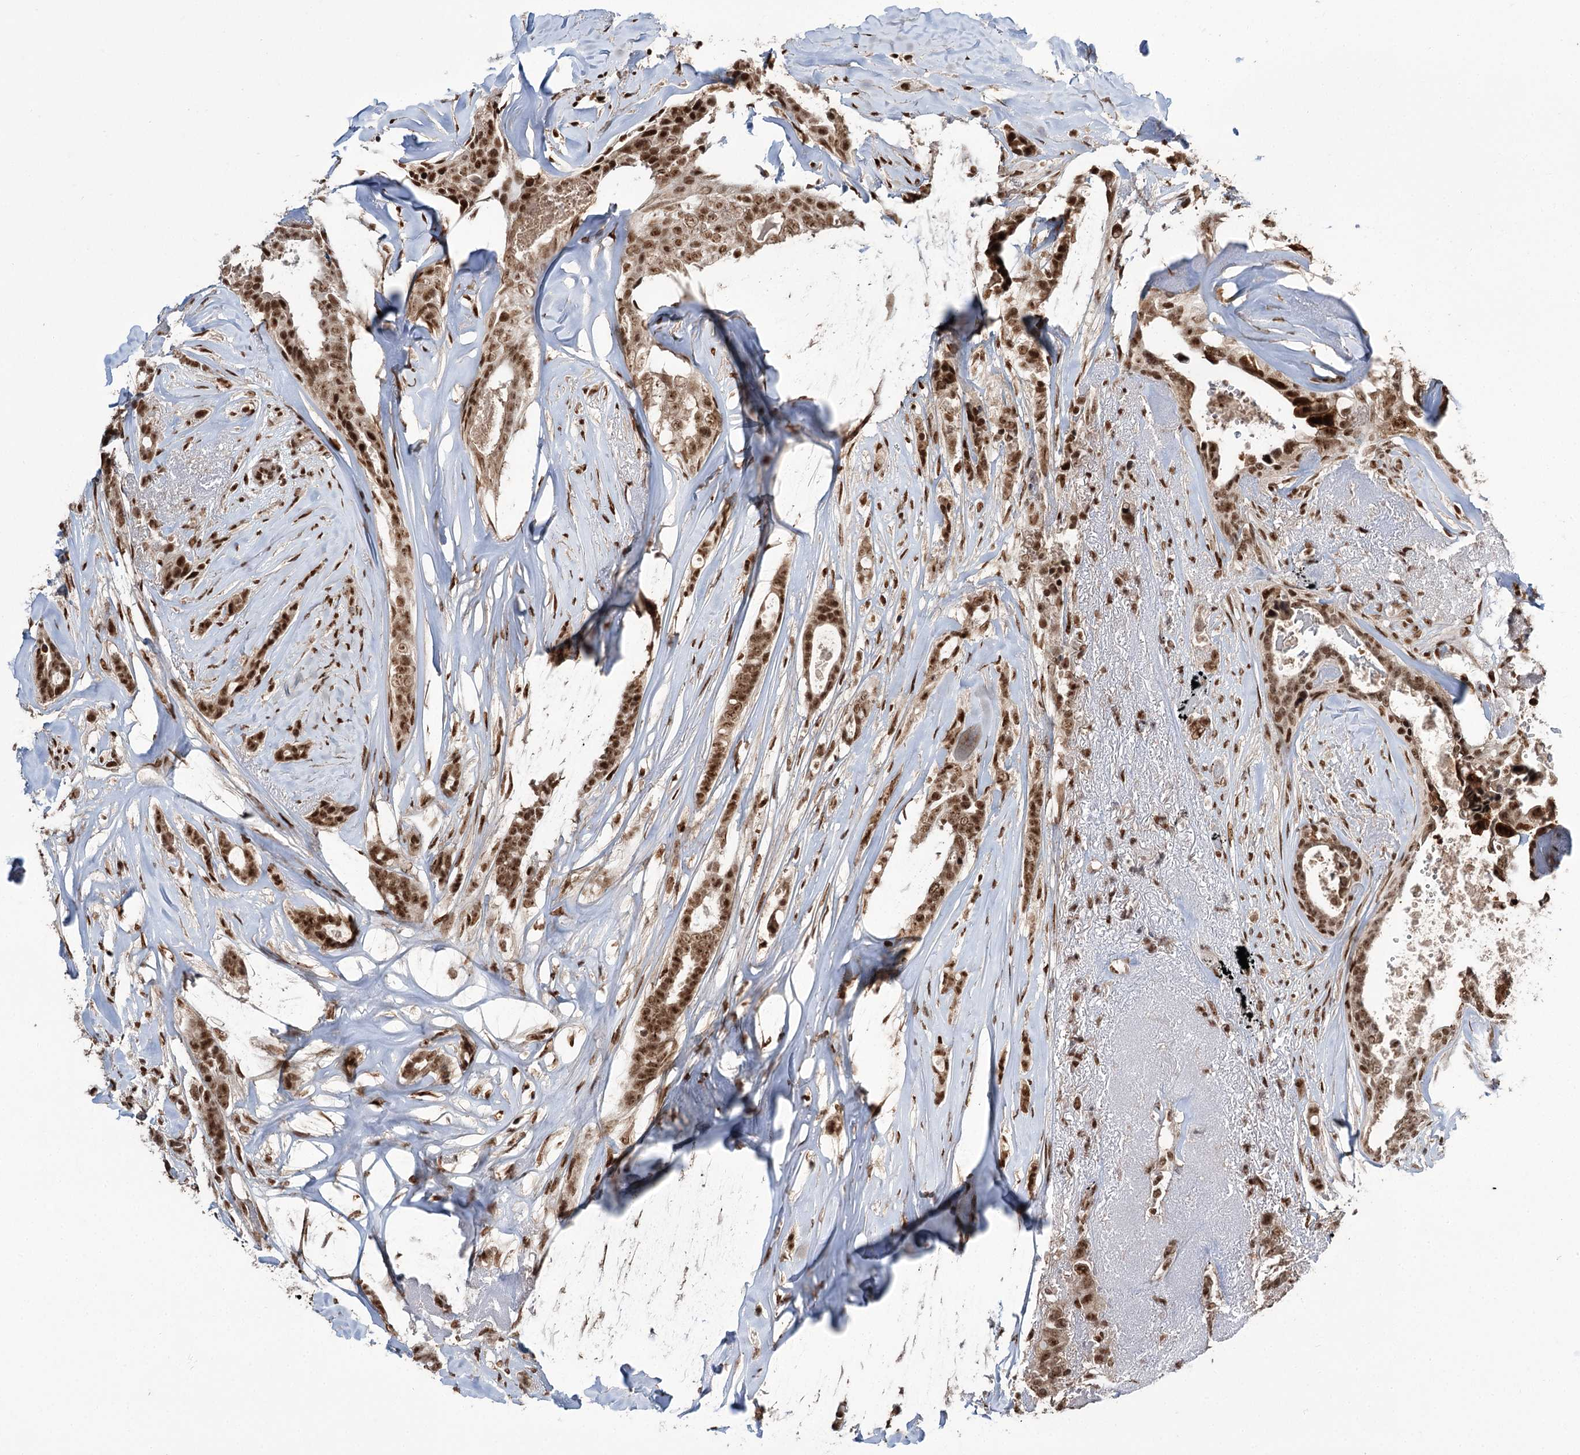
{"staining": {"intensity": "strong", "quantity": ">75%", "location": "nuclear"}, "tissue": "breast cancer", "cell_type": "Tumor cells", "image_type": "cancer", "snomed": [{"axis": "morphology", "description": "Lobular carcinoma"}, {"axis": "topography", "description": "Breast"}], "caption": "Immunohistochemical staining of breast cancer (lobular carcinoma) demonstrates high levels of strong nuclear protein expression in about >75% of tumor cells. (IHC, brightfield microscopy, high magnification).", "gene": "ERCC3", "patient": {"sex": "female", "age": 51}}